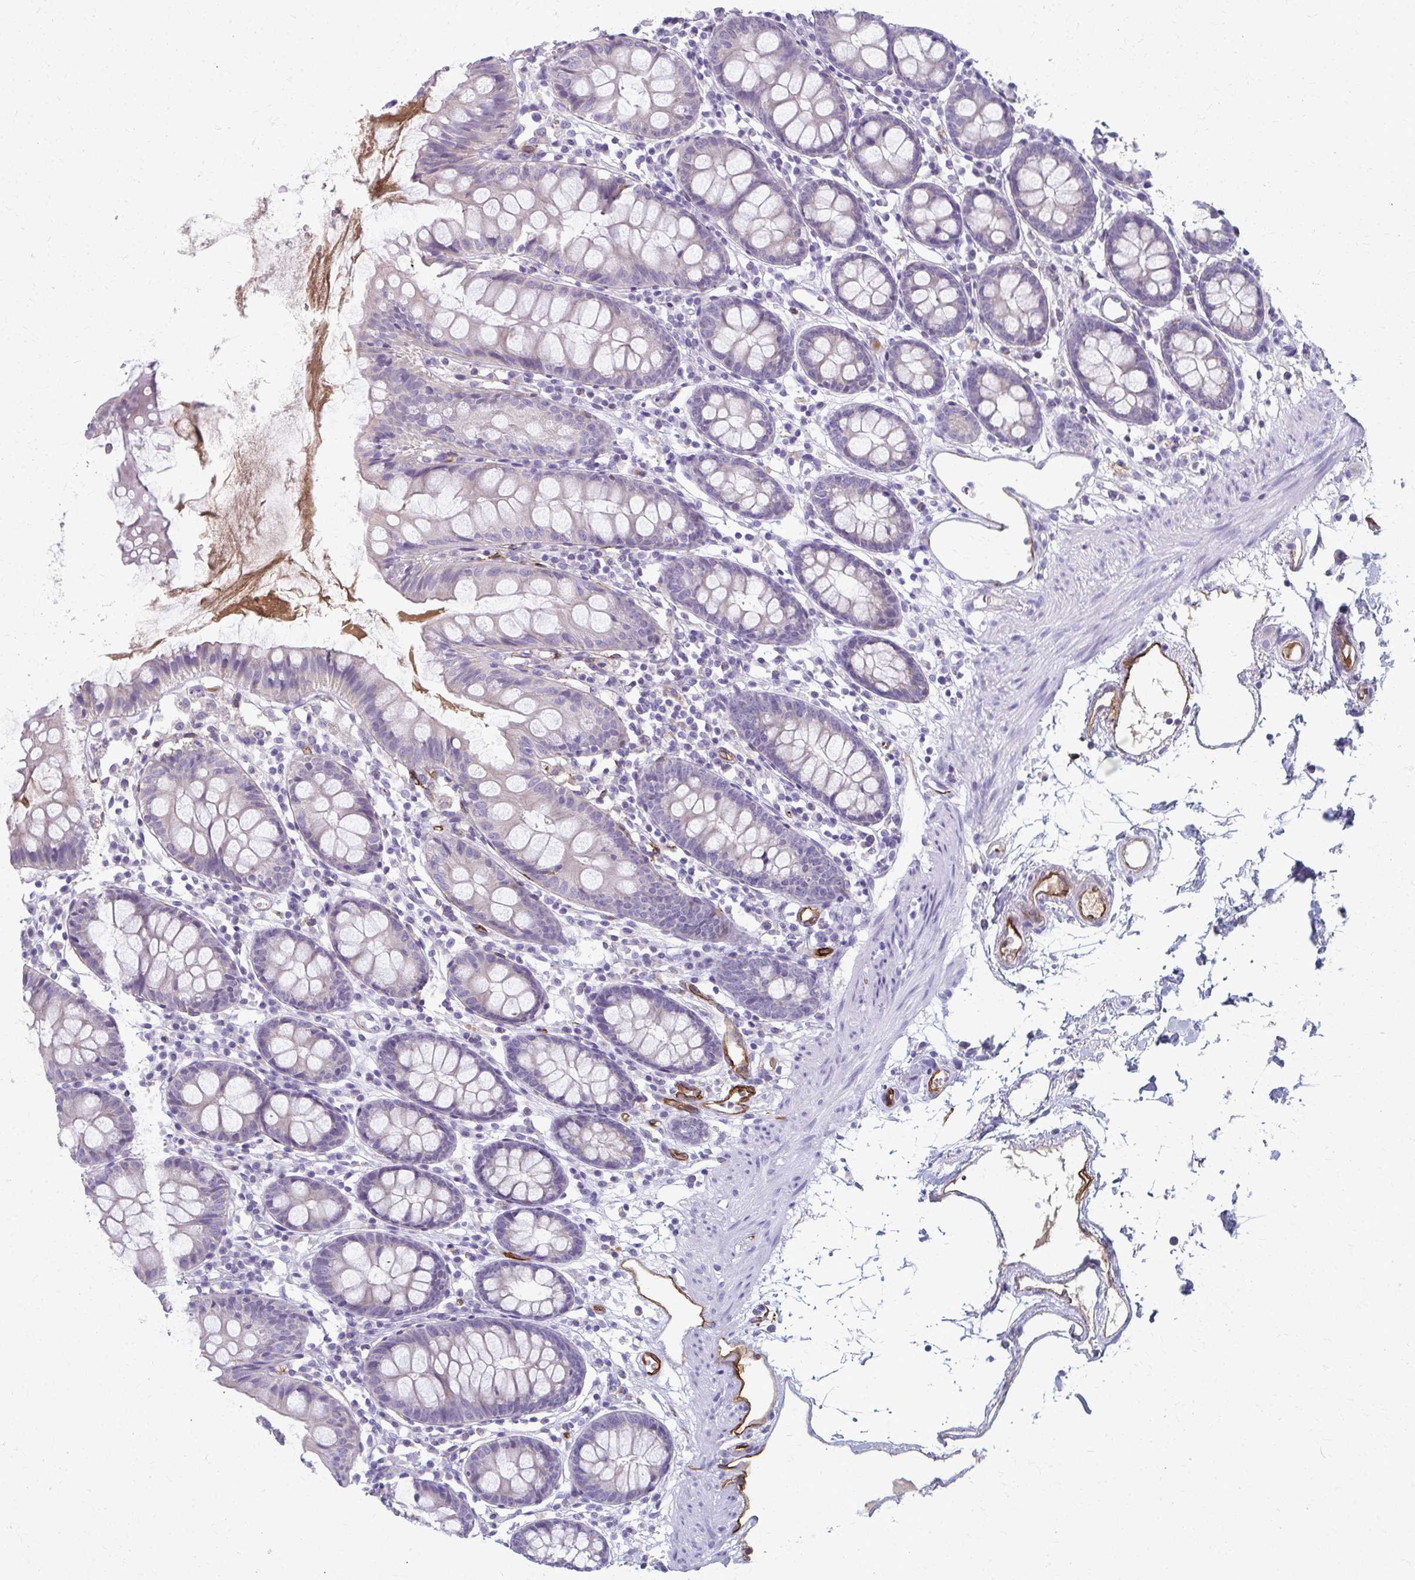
{"staining": {"intensity": "strong", "quantity": ">75%", "location": "cytoplasmic/membranous"}, "tissue": "colon", "cell_type": "Endothelial cells", "image_type": "normal", "snomed": [{"axis": "morphology", "description": "Normal tissue, NOS"}, {"axis": "topography", "description": "Colon"}], "caption": "Immunohistochemistry (IHC) photomicrograph of benign colon: colon stained using IHC reveals high levels of strong protein expression localized specifically in the cytoplasmic/membranous of endothelial cells, appearing as a cytoplasmic/membranous brown color.", "gene": "ADIPOQ", "patient": {"sex": "female", "age": 84}}